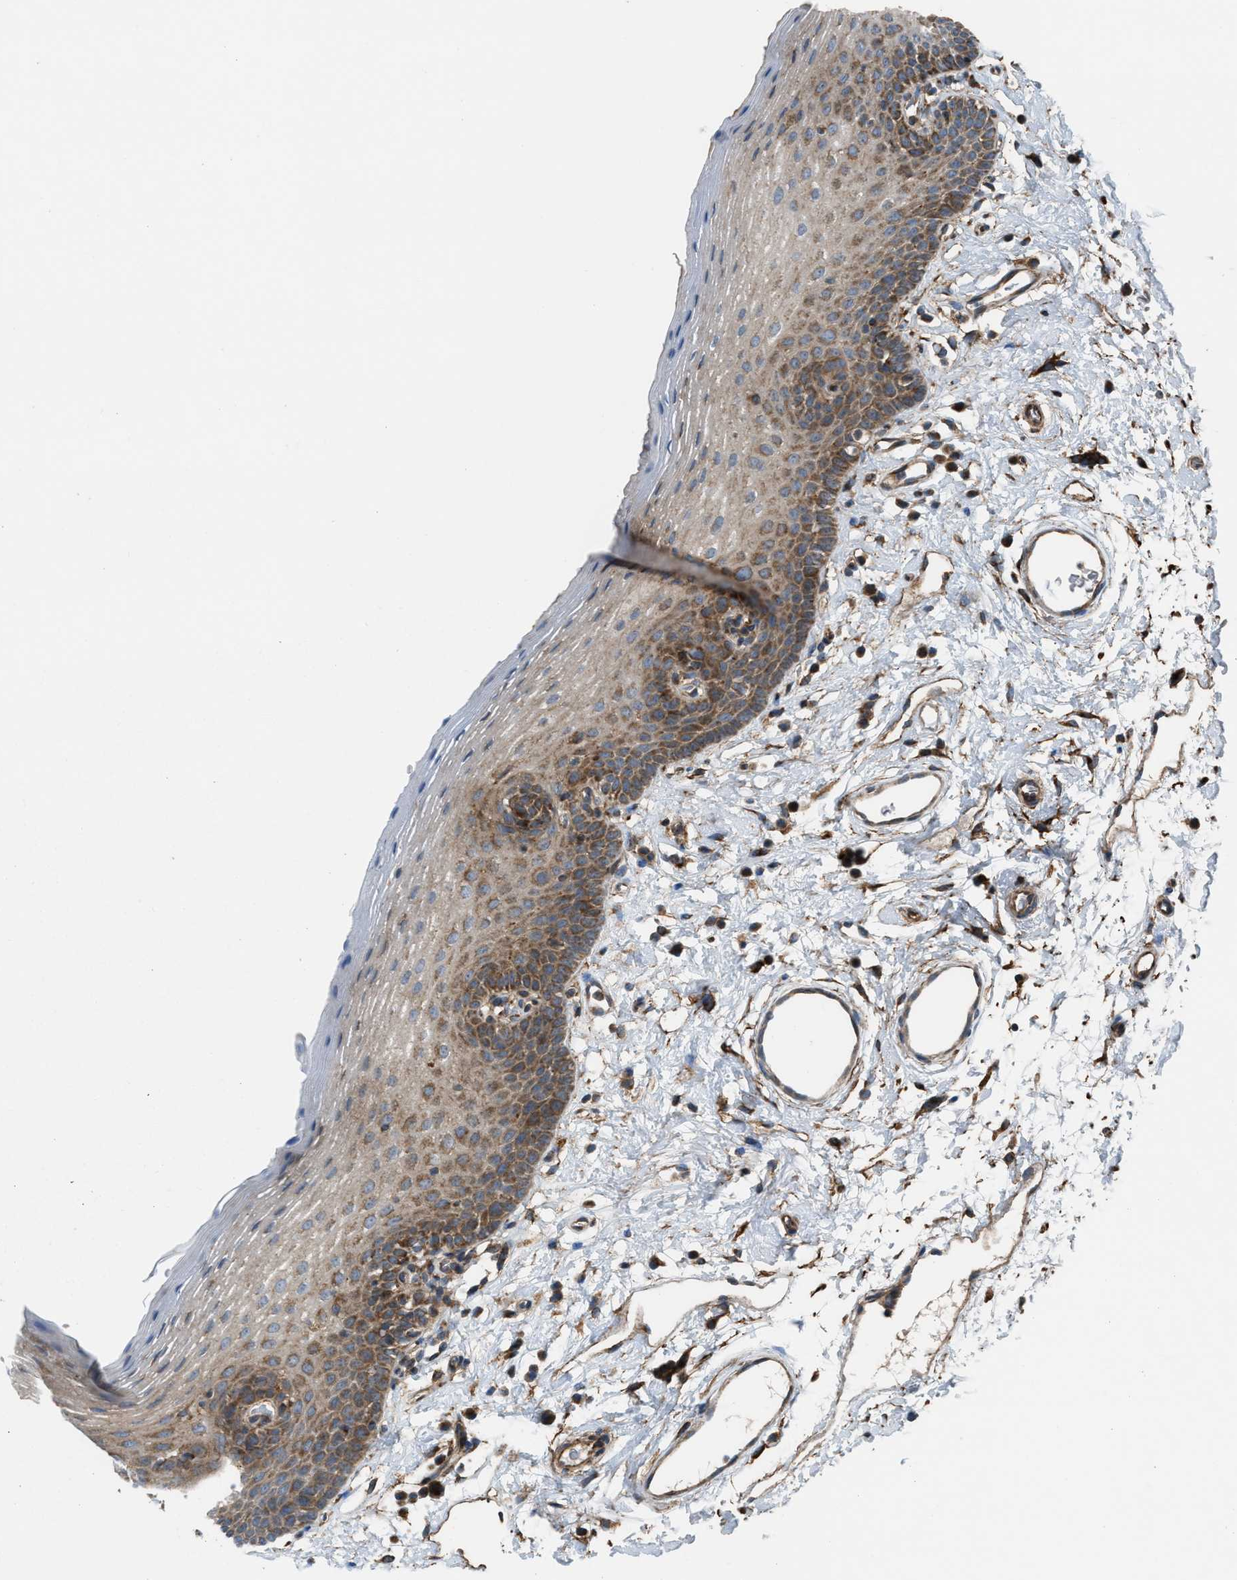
{"staining": {"intensity": "moderate", "quantity": ">75%", "location": "cytoplasmic/membranous"}, "tissue": "oral mucosa", "cell_type": "Squamous epithelial cells", "image_type": "normal", "snomed": [{"axis": "morphology", "description": "Normal tissue, NOS"}, {"axis": "topography", "description": "Oral tissue"}], "caption": "Protein staining of benign oral mucosa displays moderate cytoplasmic/membranous staining in approximately >75% of squamous epithelial cells.", "gene": "SLC10A3", "patient": {"sex": "male", "age": 66}}